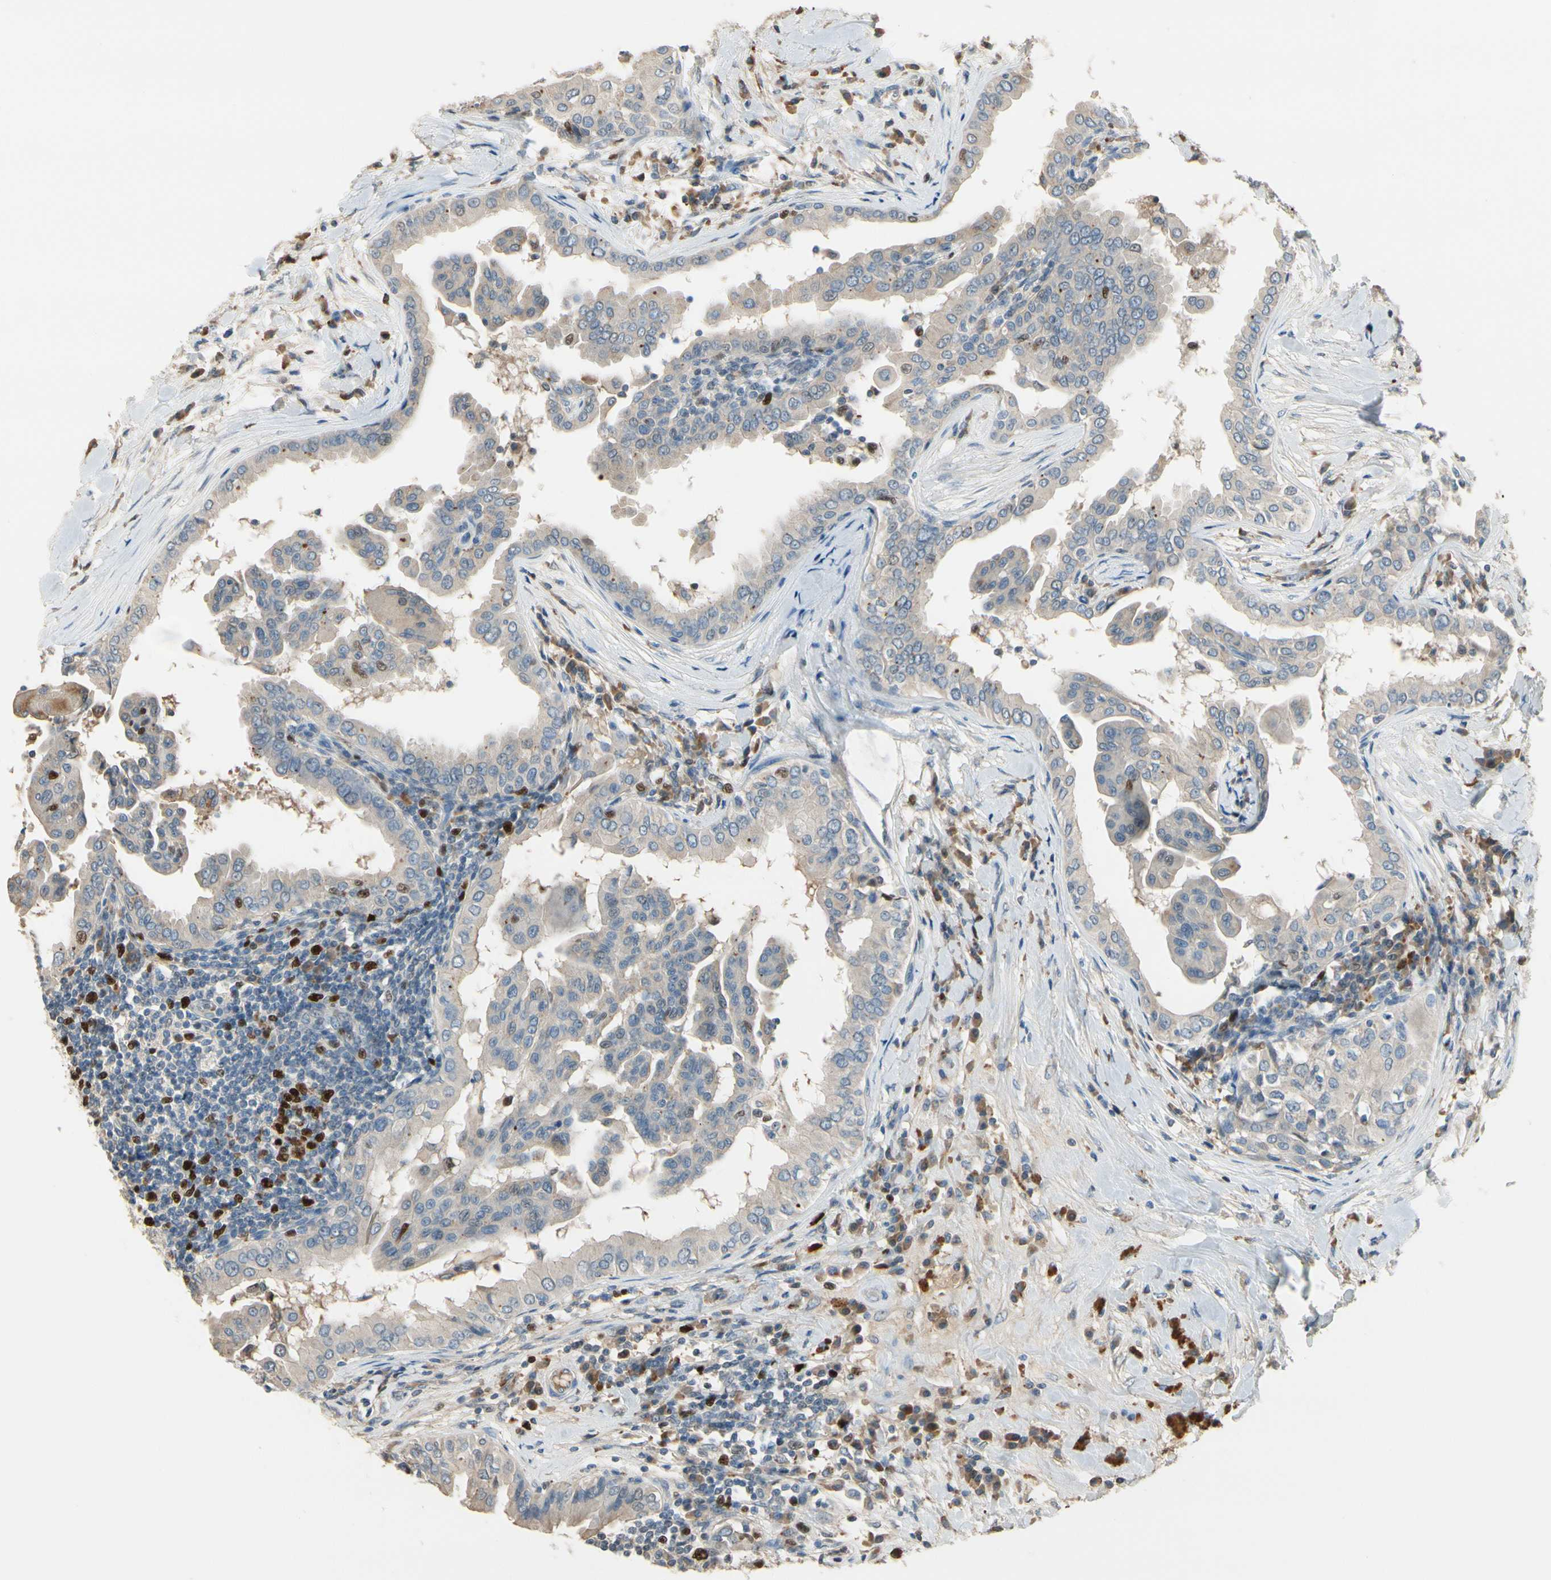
{"staining": {"intensity": "moderate", "quantity": "<25%", "location": "nuclear"}, "tissue": "thyroid cancer", "cell_type": "Tumor cells", "image_type": "cancer", "snomed": [{"axis": "morphology", "description": "Papillary adenocarcinoma, NOS"}, {"axis": "topography", "description": "Thyroid gland"}], "caption": "Thyroid papillary adenocarcinoma stained with IHC displays moderate nuclear expression in about <25% of tumor cells.", "gene": "ZKSCAN4", "patient": {"sex": "male", "age": 33}}